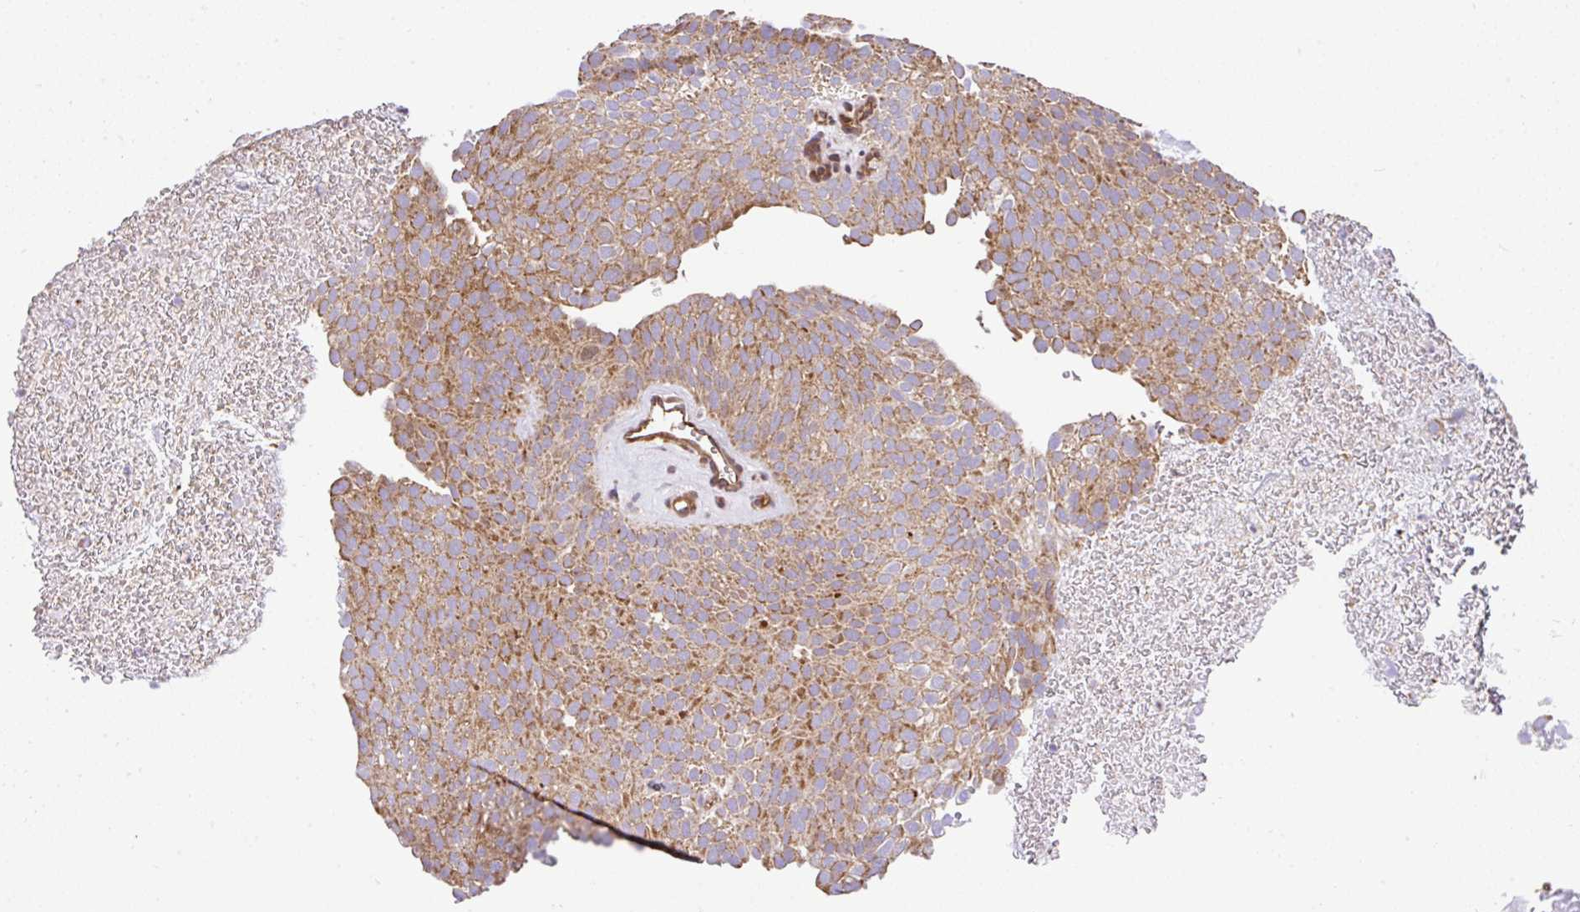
{"staining": {"intensity": "moderate", "quantity": ">75%", "location": "cytoplasmic/membranous"}, "tissue": "urothelial cancer", "cell_type": "Tumor cells", "image_type": "cancer", "snomed": [{"axis": "morphology", "description": "Urothelial carcinoma, Low grade"}, {"axis": "topography", "description": "Urinary bladder"}], "caption": "The immunohistochemical stain highlights moderate cytoplasmic/membranous expression in tumor cells of low-grade urothelial carcinoma tissue.", "gene": "FIGNL1", "patient": {"sex": "male", "age": 78}}